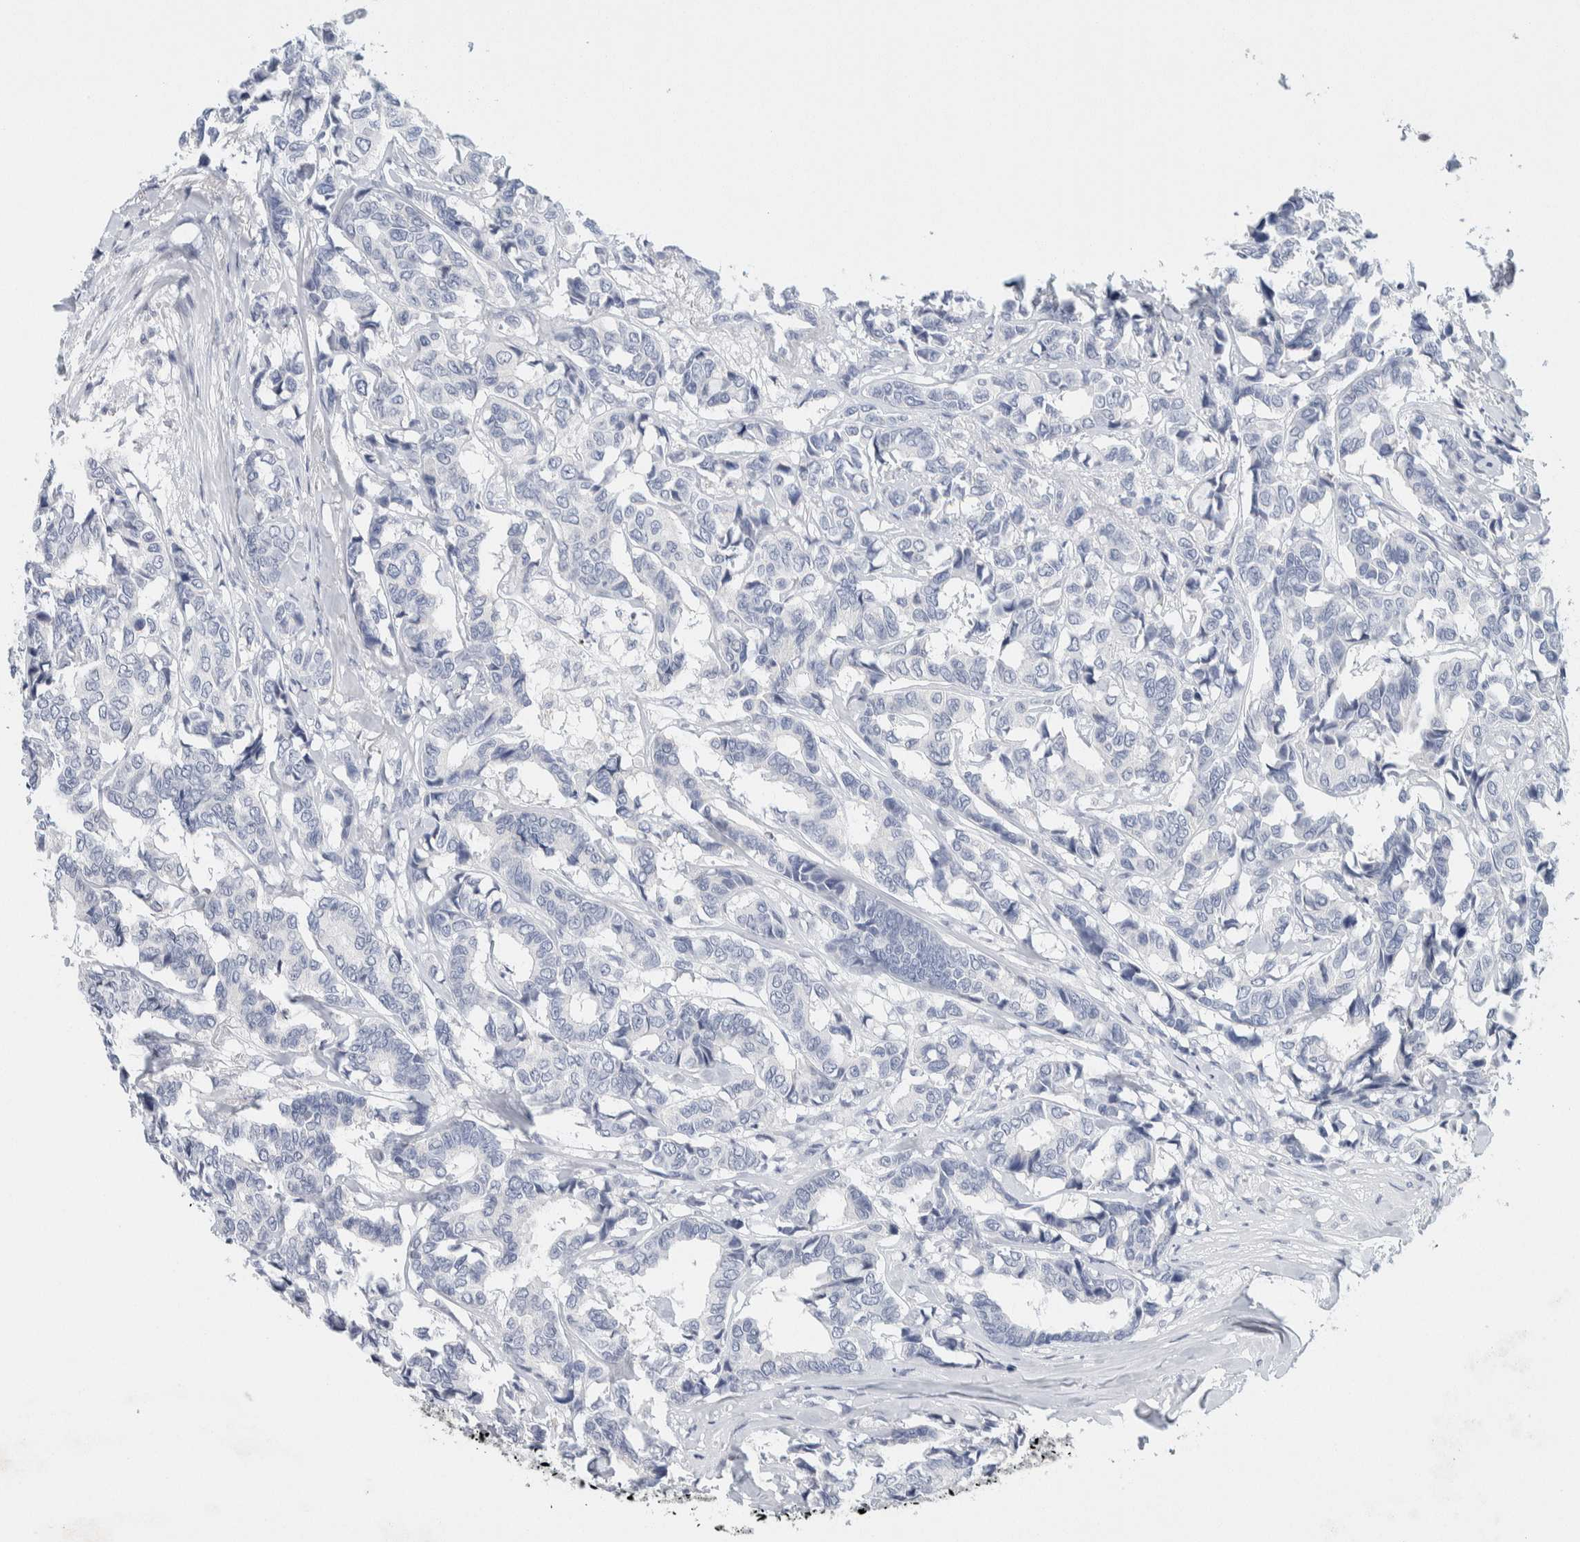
{"staining": {"intensity": "negative", "quantity": "none", "location": "none"}, "tissue": "breast cancer", "cell_type": "Tumor cells", "image_type": "cancer", "snomed": [{"axis": "morphology", "description": "Duct carcinoma"}, {"axis": "topography", "description": "Breast"}], "caption": "Immunohistochemical staining of invasive ductal carcinoma (breast) displays no significant staining in tumor cells.", "gene": "SCN2A", "patient": {"sex": "female", "age": 87}}